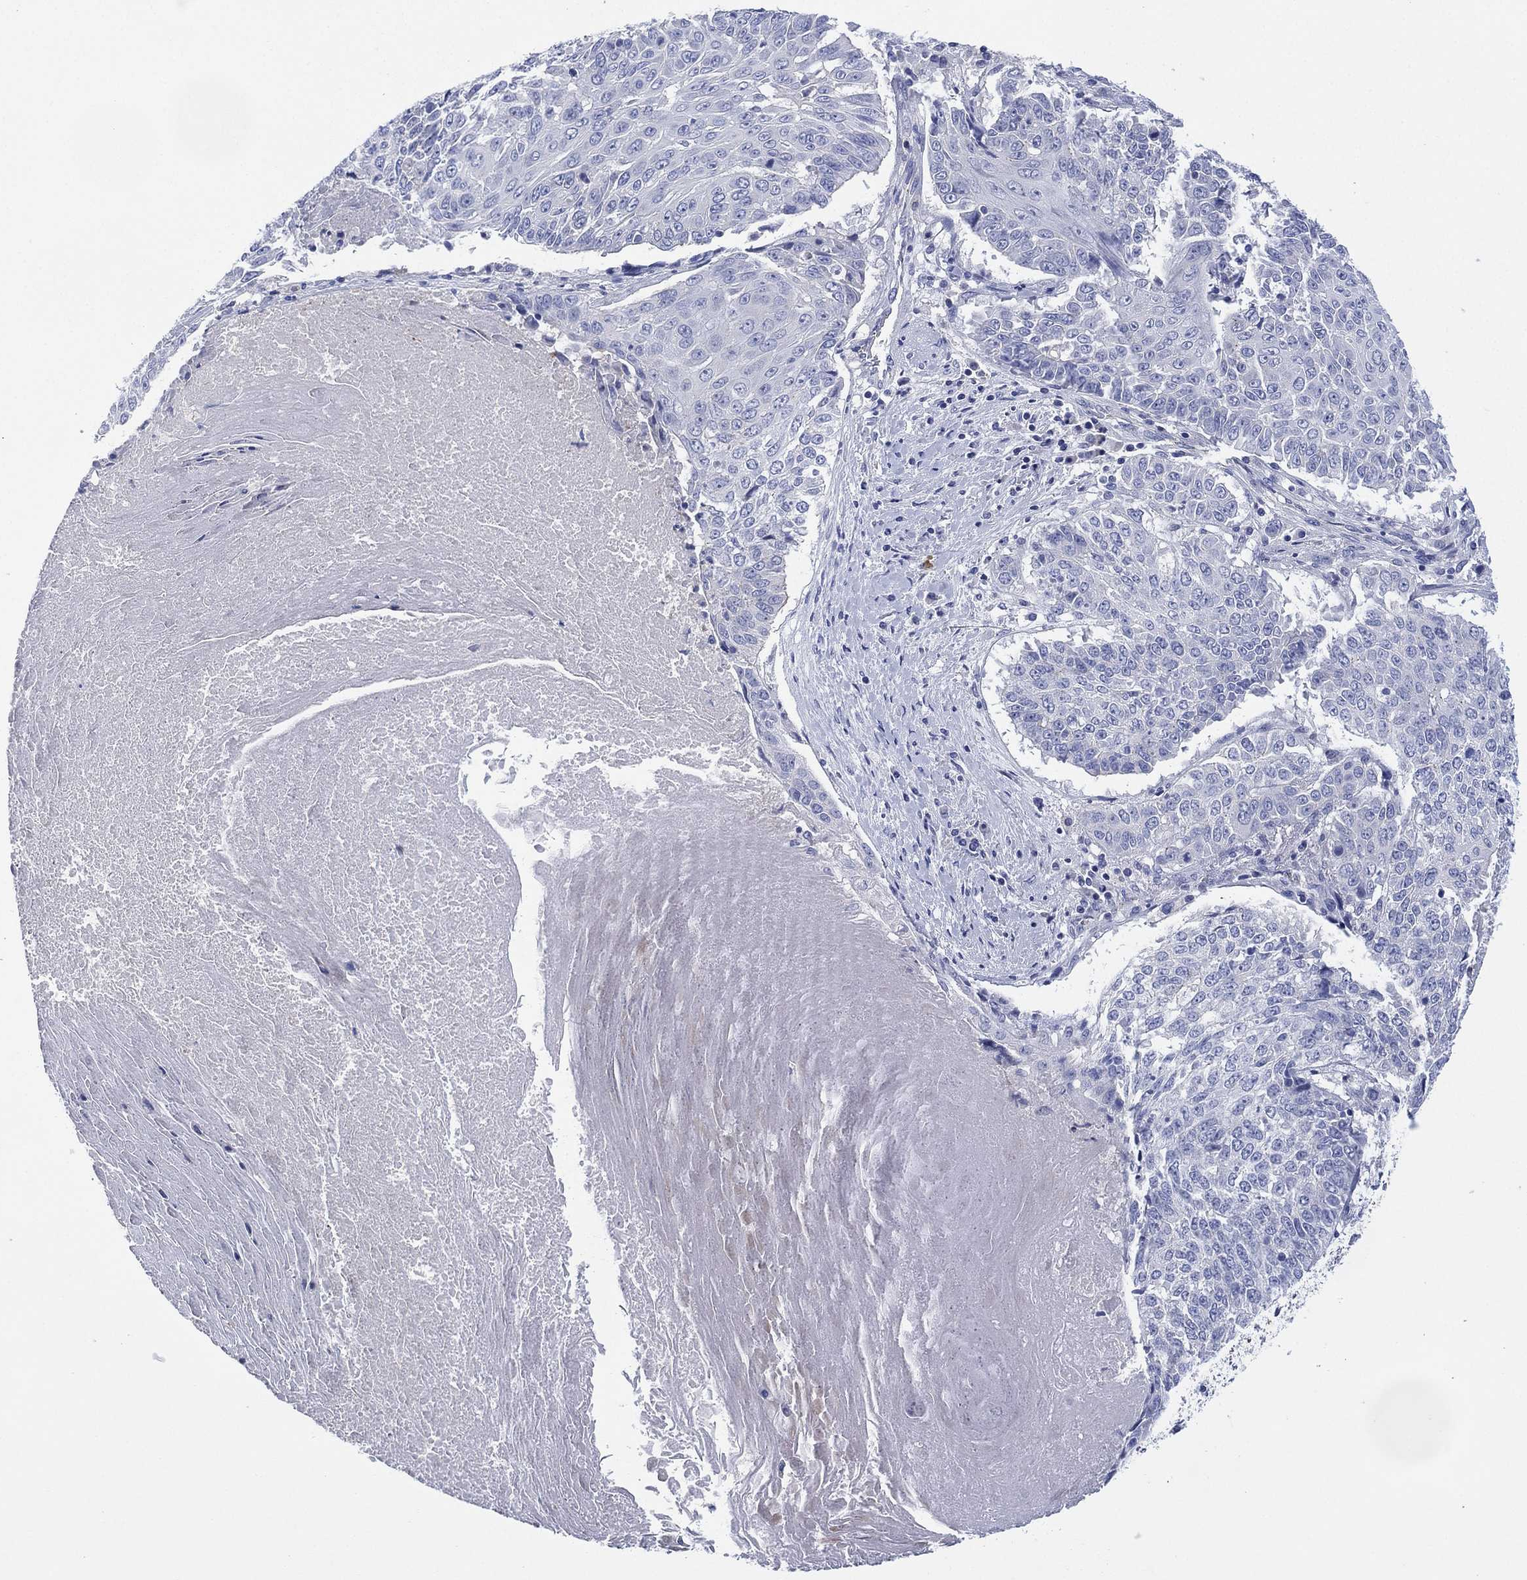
{"staining": {"intensity": "negative", "quantity": "none", "location": "none"}, "tissue": "lung cancer", "cell_type": "Tumor cells", "image_type": "cancer", "snomed": [{"axis": "morphology", "description": "Squamous cell carcinoma, NOS"}, {"axis": "topography", "description": "Lung"}], "caption": "Immunohistochemistry (IHC) of human lung cancer exhibits no positivity in tumor cells.", "gene": "CHRNA3", "patient": {"sex": "male", "age": 64}}